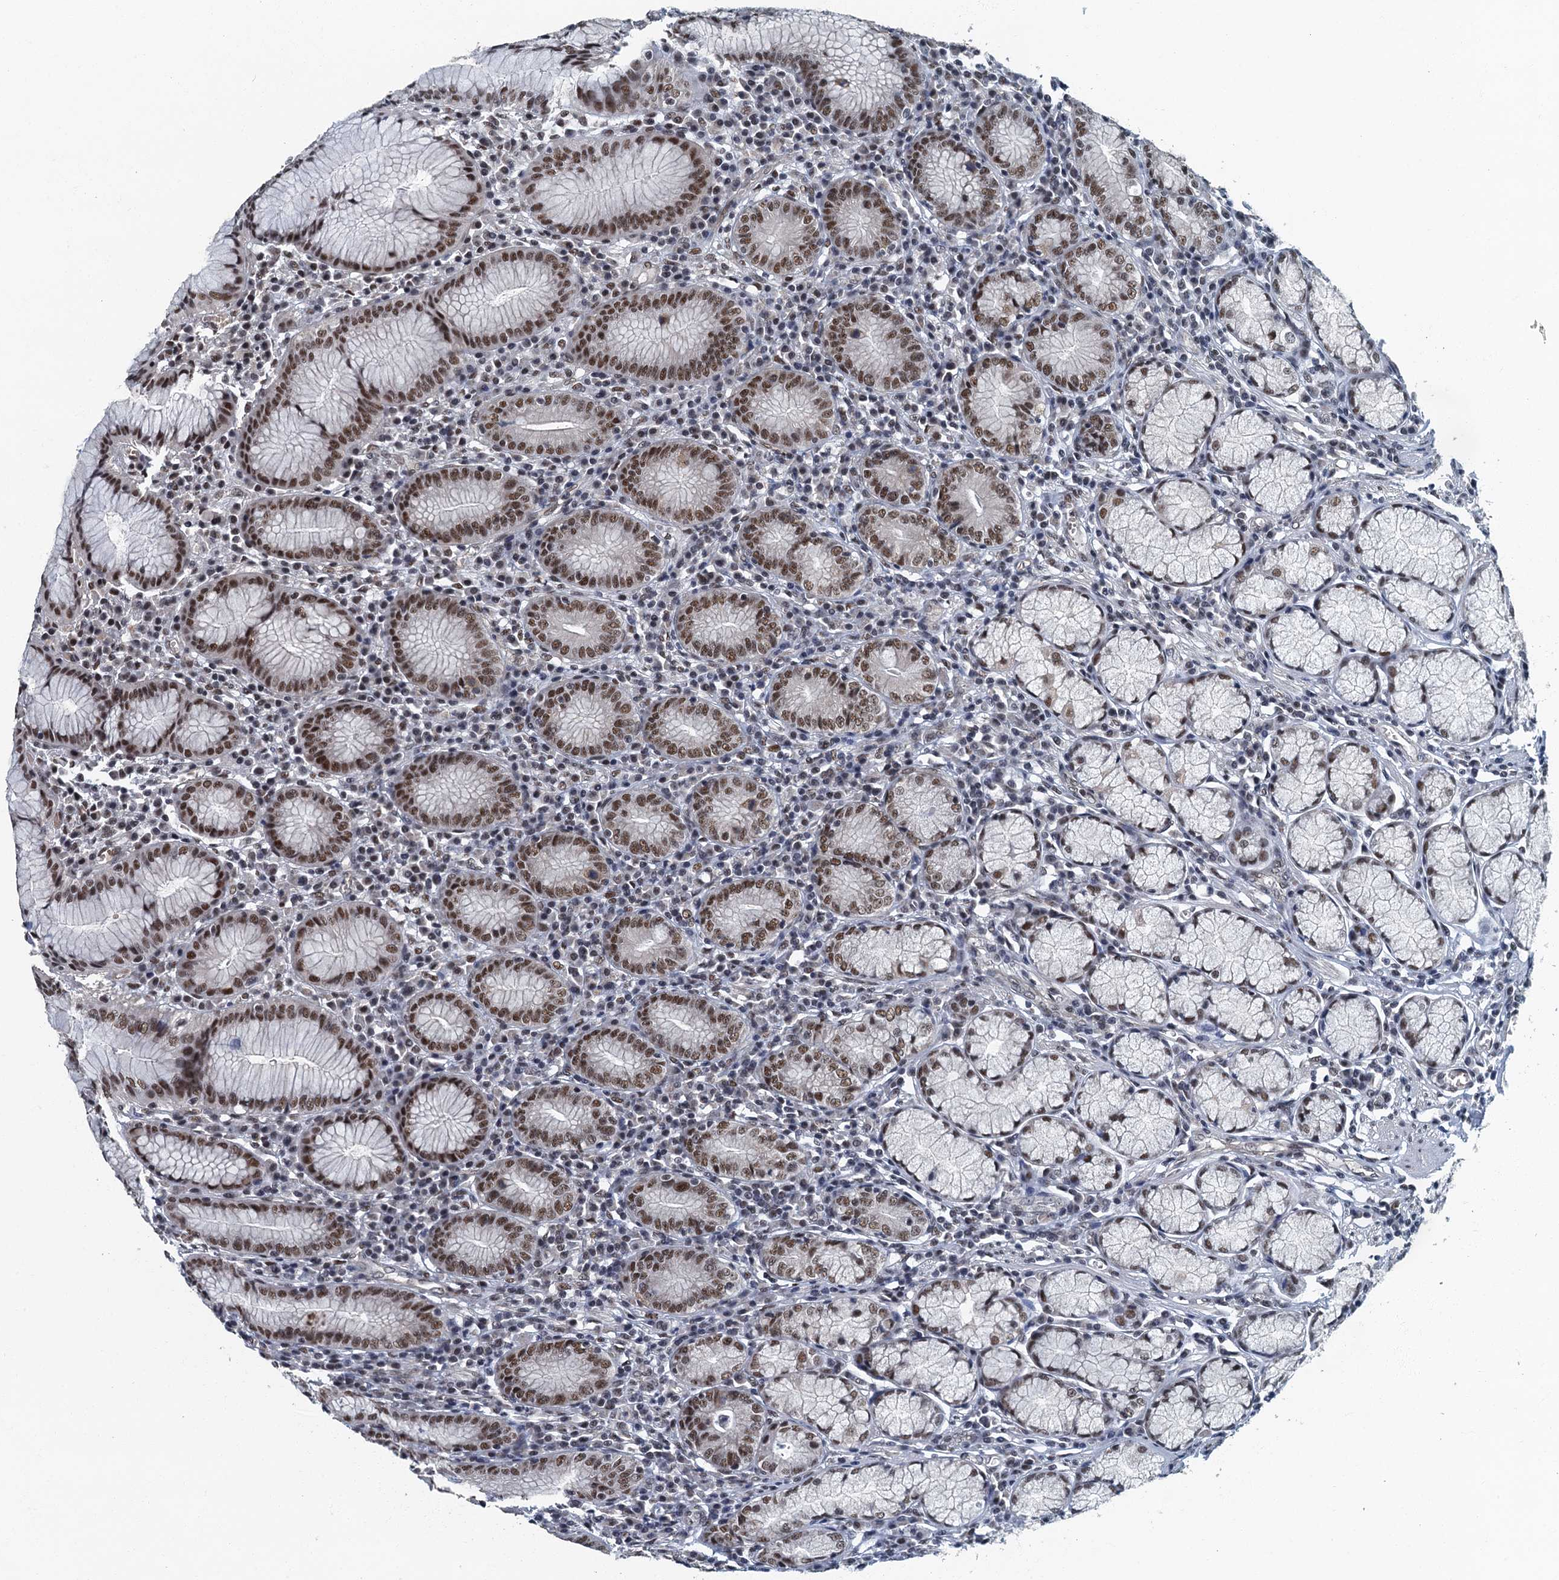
{"staining": {"intensity": "moderate", "quantity": "25%-75%", "location": "nuclear"}, "tissue": "stomach", "cell_type": "Glandular cells", "image_type": "normal", "snomed": [{"axis": "morphology", "description": "Normal tissue, NOS"}, {"axis": "topography", "description": "Stomach"}], "caption": "Stomach was stained to show a protein in brown. There is medium levels of moderate nuclear positivity in approximately 25%-75% of glandular cells. The staining is performed using DAB (3,3'-diaminobenzidine) brown chromogen to label protein expression. The nuclei are counter-stained blue using hematoxylin.", "gene": "GADL1", "patient": {"sex": "male", "age": 55}}